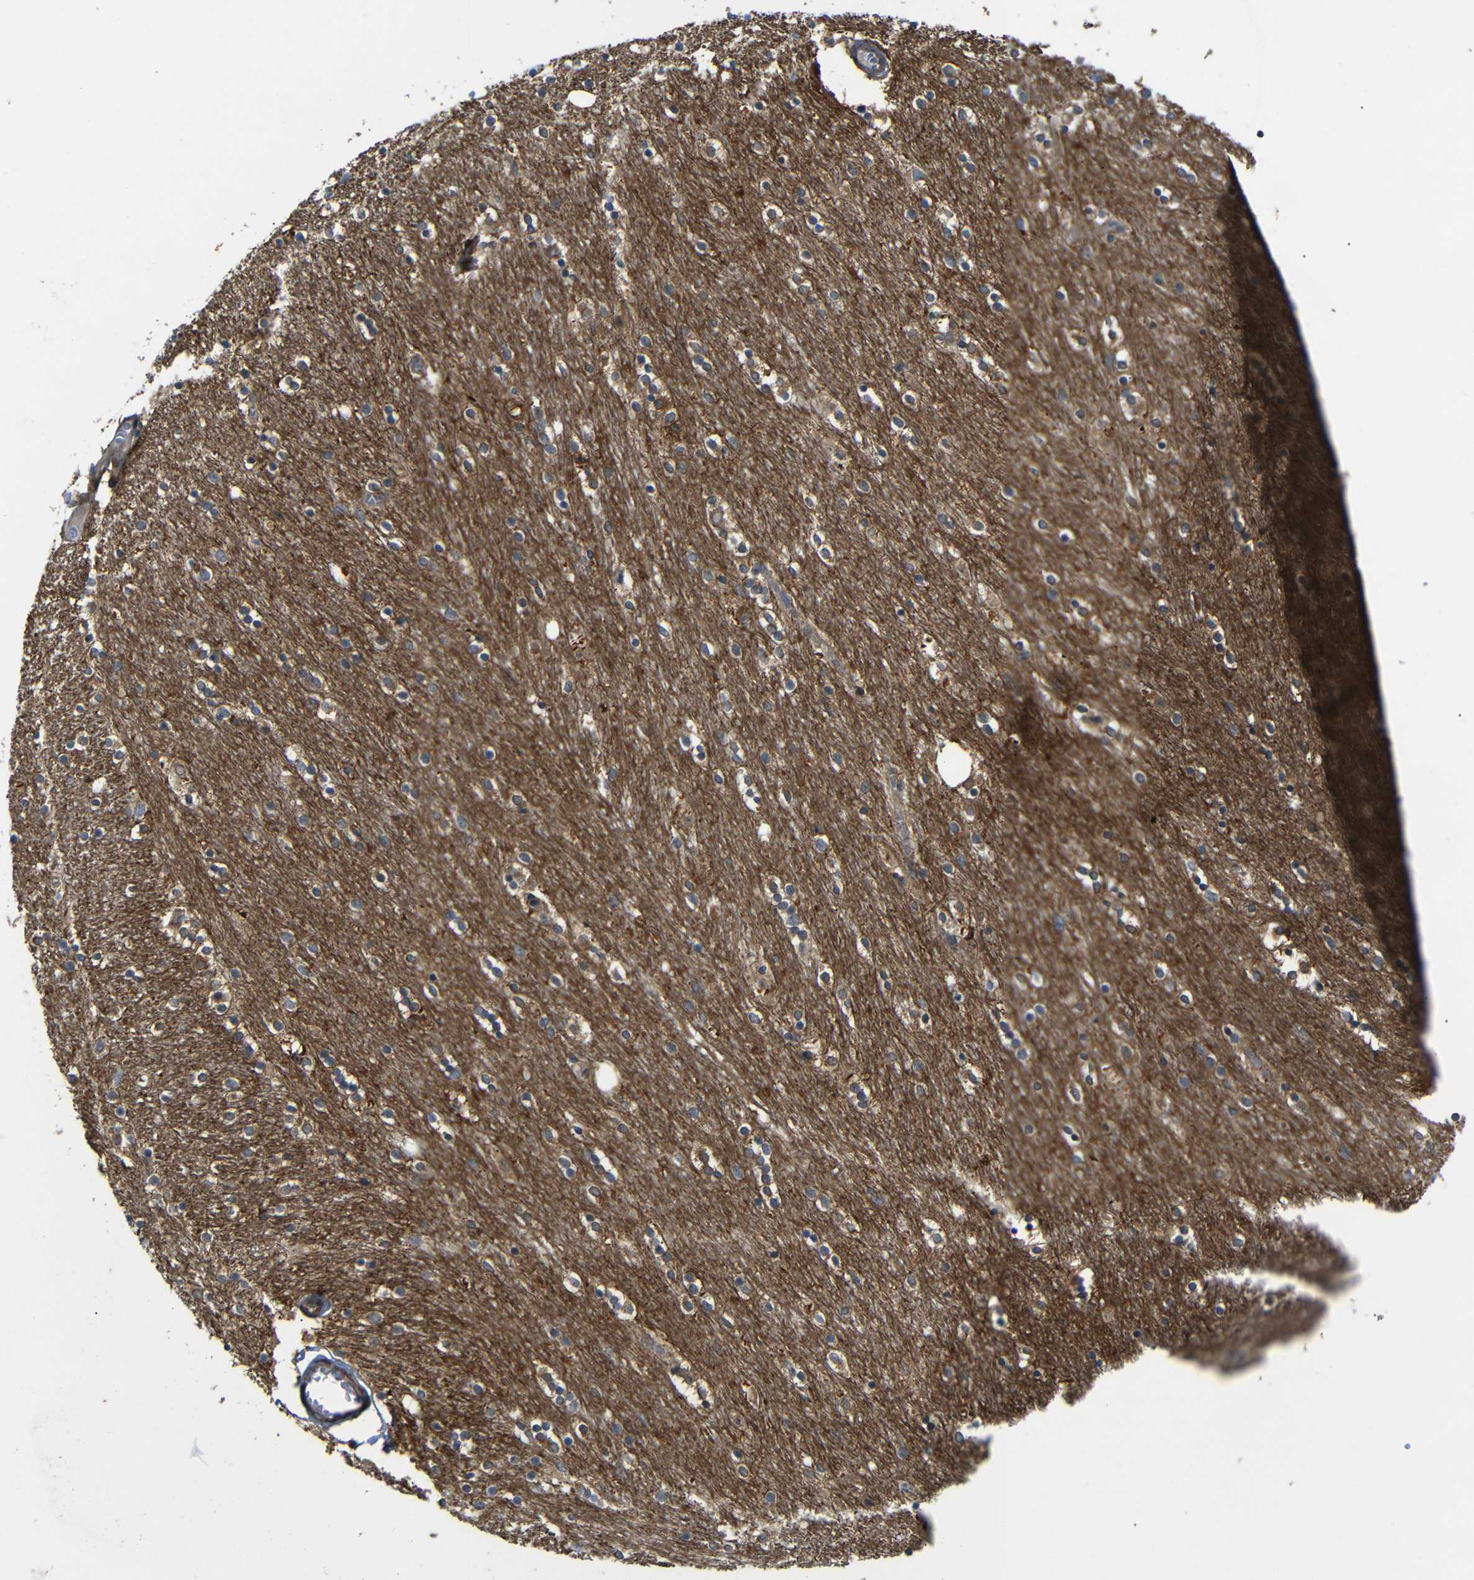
{"staining": {"intensity": "negative", "quantity": "none", "location": "none"}, "tissue": "caudate", "cell_type": "Glial cells", "image_type": "normal", "snomed": [{"axis": "morphology", "description": "Normal tissue, NOS"}, {"axis": "topography", "description": "Lateral ventricle wall"}], "caption": "Micrograph shows no significant protein positivity in glial cells of unremarkable caudate. The staining was performed using DAB to visualize the protein expression in brown, while the nuclei were stained in blue with hematoxylin (Magnification: 20x).", "gene": "P3H2", "patient": {"sex": "female", "age": 54}}